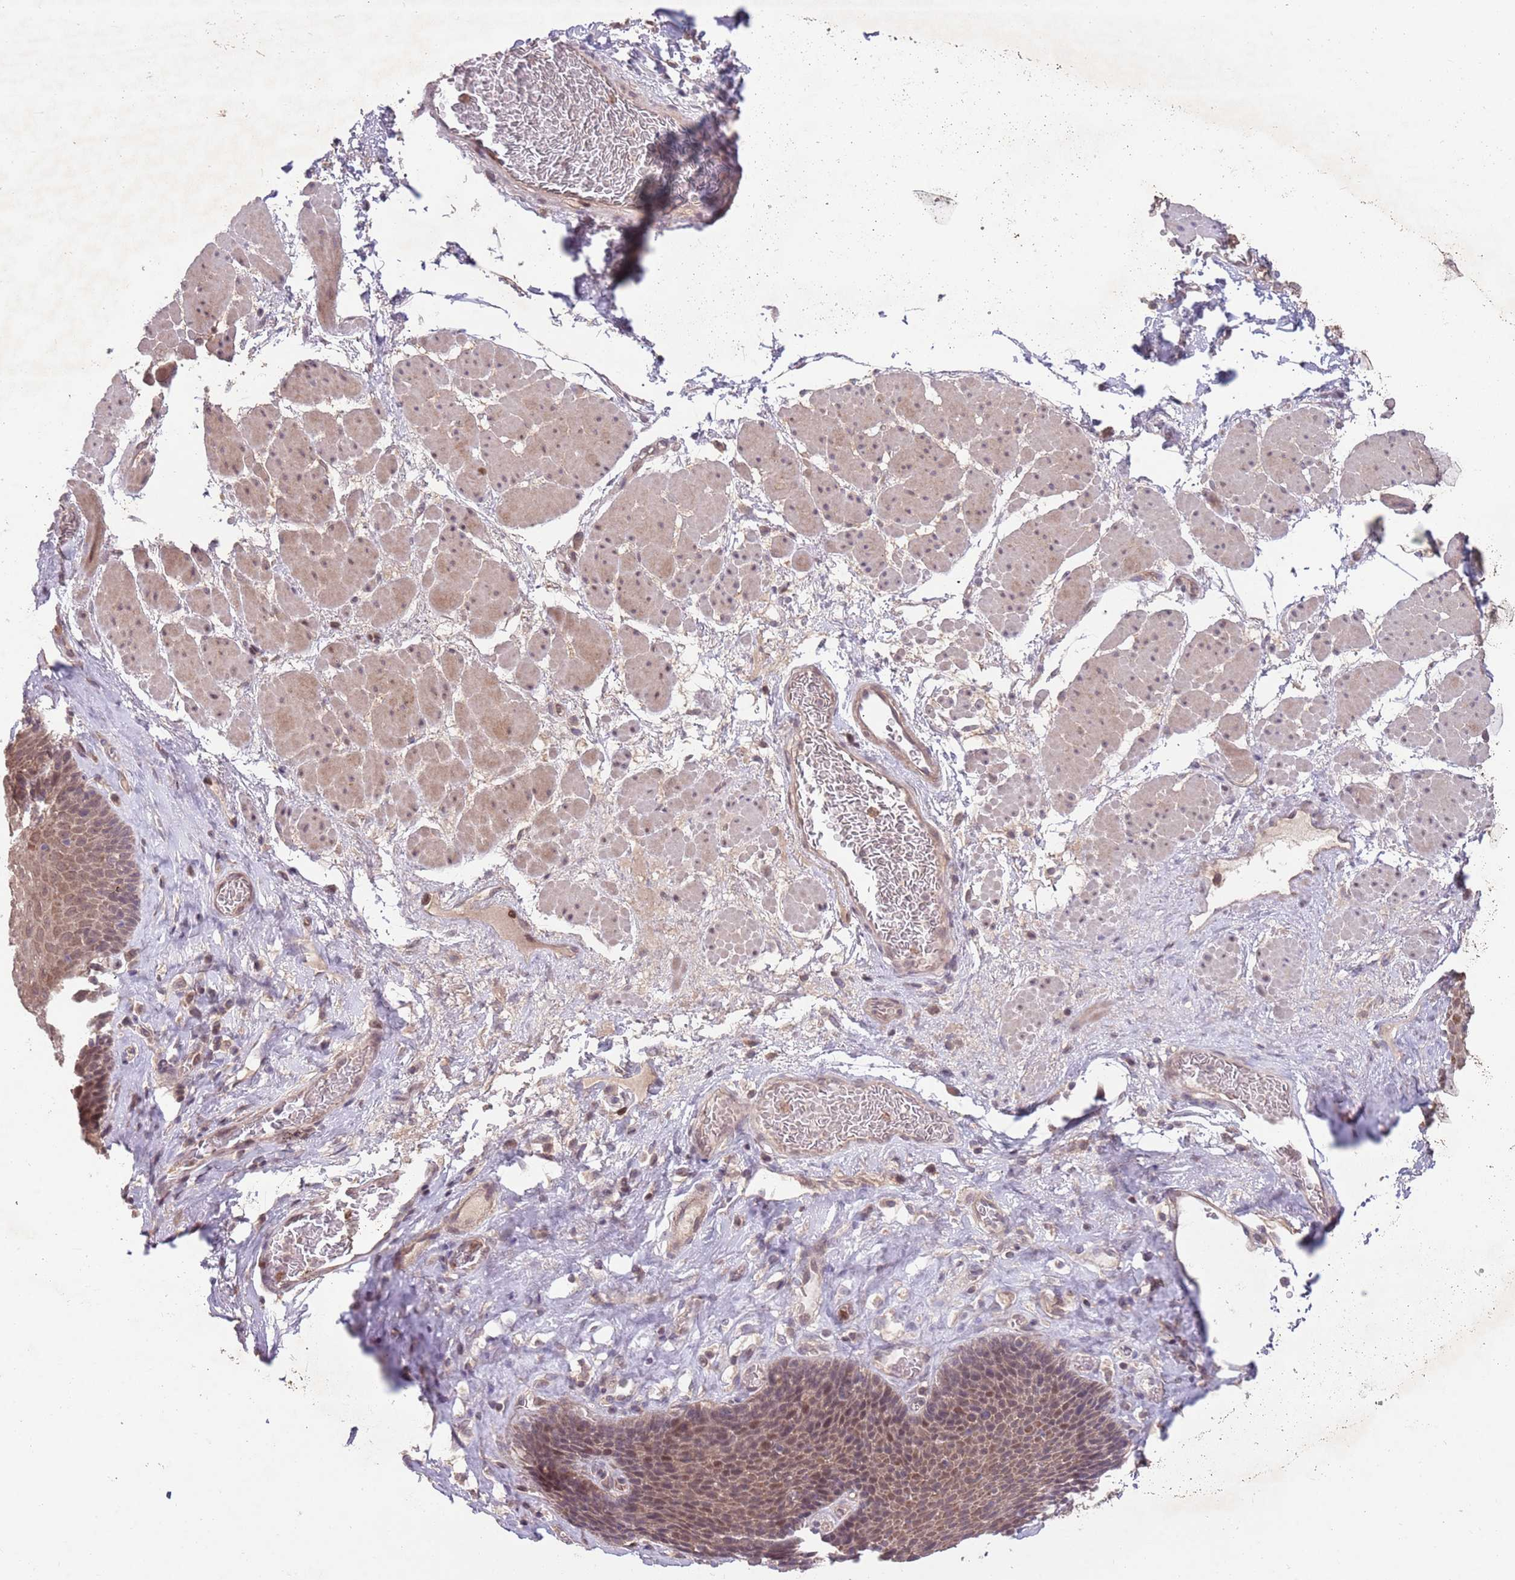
{"staining": {"intensity": "weak", "quantity": ">75%", "location": "cytoplasmic/membranous,nuclear"}, "tissue": "esophagus", "cell_type": "Squamous epithelial cells", "image_type": "normal", "snomed": [{"axis": "morphology", "description": "Normal tissue, NOS"}, {"axis": "topography", "description": "Esophagus"}], "caption": "Immunohistochemical staining of benign human esophagus shows >75% levels of weak cytoplasmic/membranous,nuclear protein expression in about >75% of squamous epithelial cells. The protein of interest is stained brown, and the nuclei are stained in blue (DAB IHC with brightfield microscopy, high magnification).", "gene": "MEI1", "patient": {"sex": "female", "age": 66}}